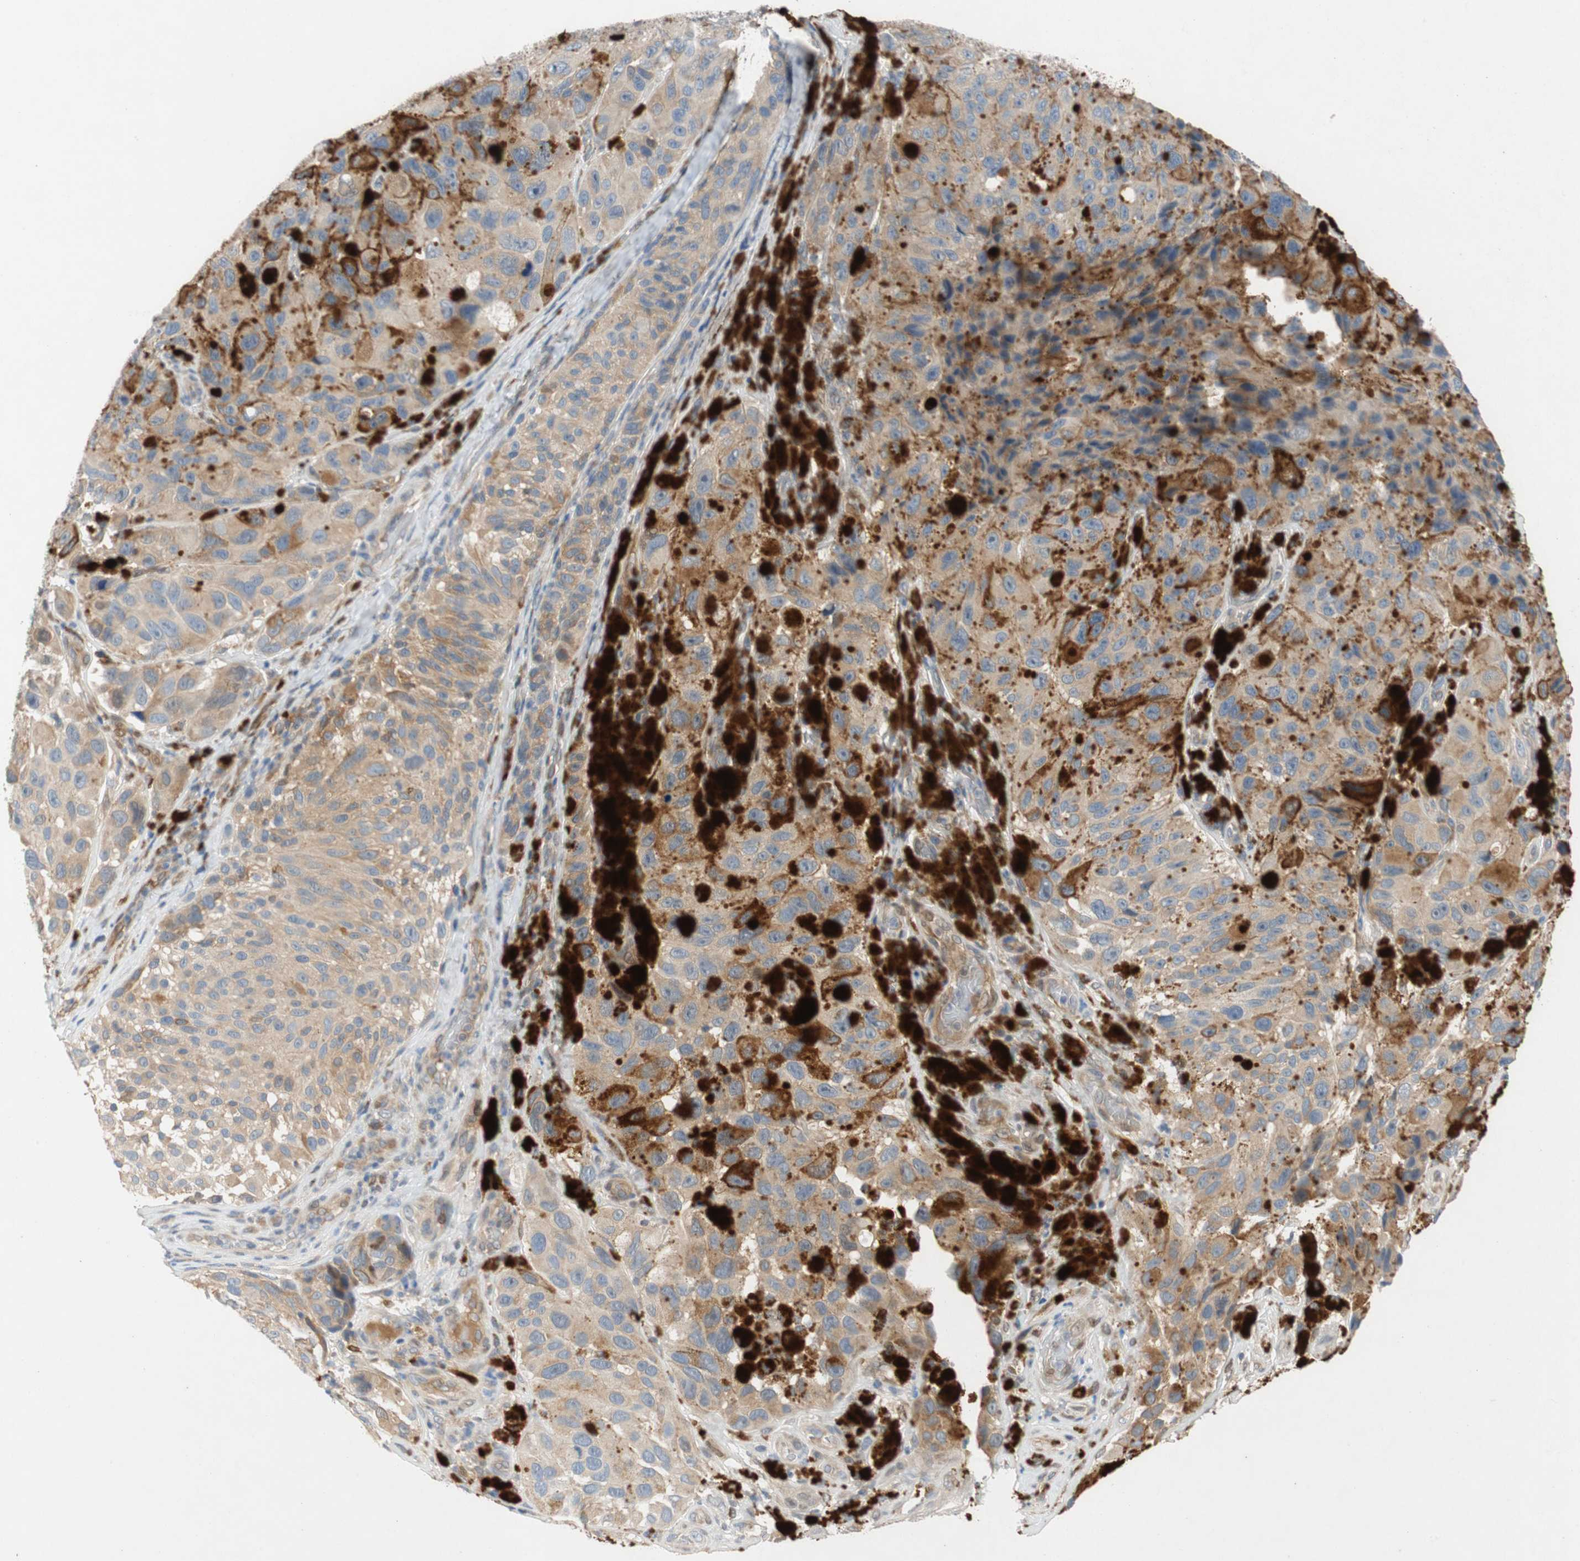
{"staining": {"intensity": "weak", "quantity": "25%-75%", "location": "cytoplasmic/membranous"}, "tissue": "melanoma", "cell_type": "Tumor cells", "image_type": "cancer", "snomed": [{"axis": "morphology", "description": "Malignant melanoma, NOS"}, {"axis": "topography", "description": "Skin"}], "caption": "Melanoma stained with immunohistochemistry shows weak cytoplasmic/membranous positivity in about 25%-75% of tumor cells.", "gene": "RELB", "patient": {"sex": "female", "age": 73}}